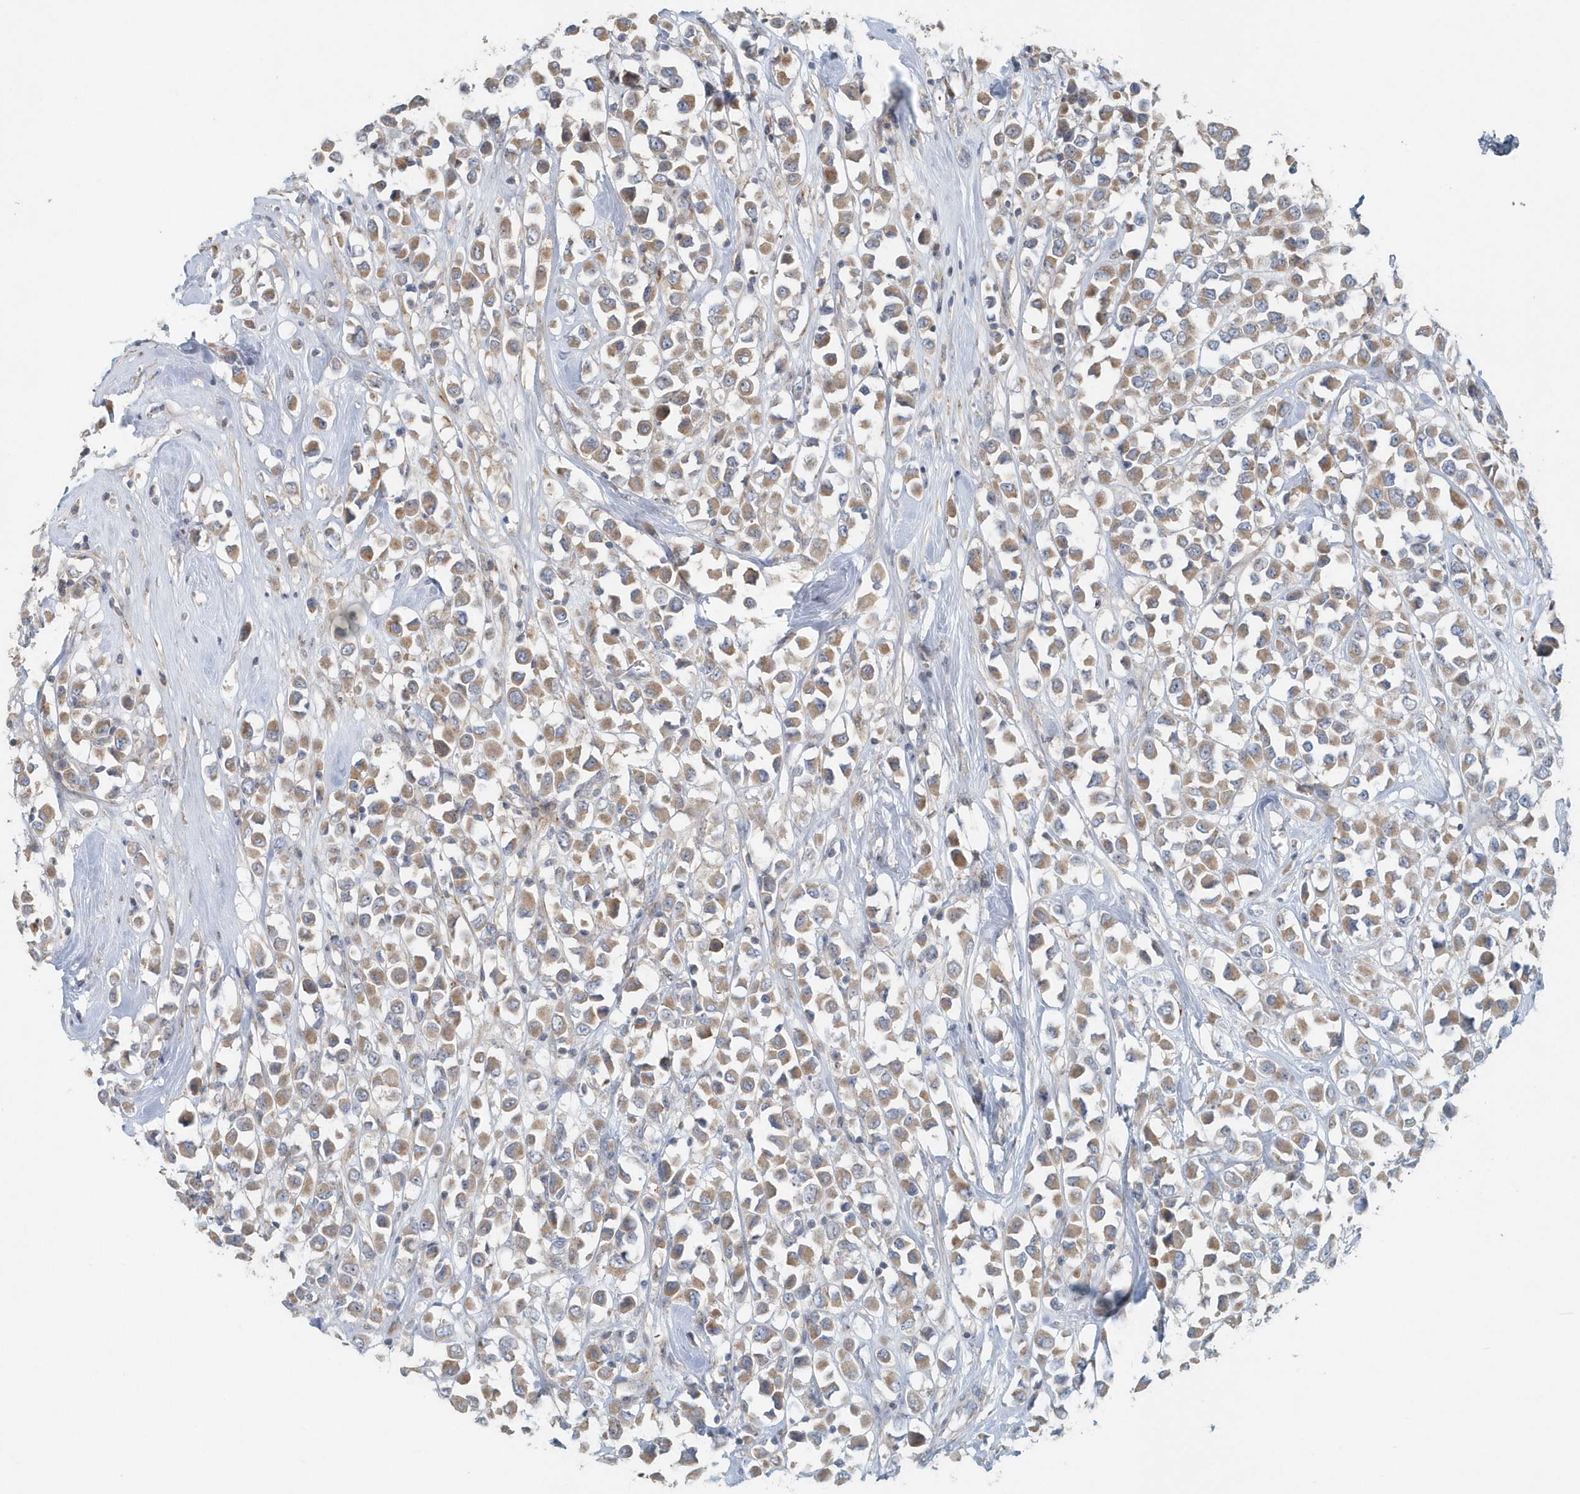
{"staining": {"intensity": "moderate", "quantity": ">75%", "location": "cytoplasmic/membranous"}, "tissue": "breast cancer", "cell_type": "Tumor cells", "image_type": "cancer", "snomed": [{"axis": "morphology", "description": "Duct carcinoma"}, {"axis": "topography", "description": "Breast"}], "caption": "Invasive ductal carcinoma (breast) tissue reveals moderate cytoplasmic/membranous staining in approximately >75% of tumor cells", "gene": "MMUT", "patient": {"sex": "female", "age": 61}}